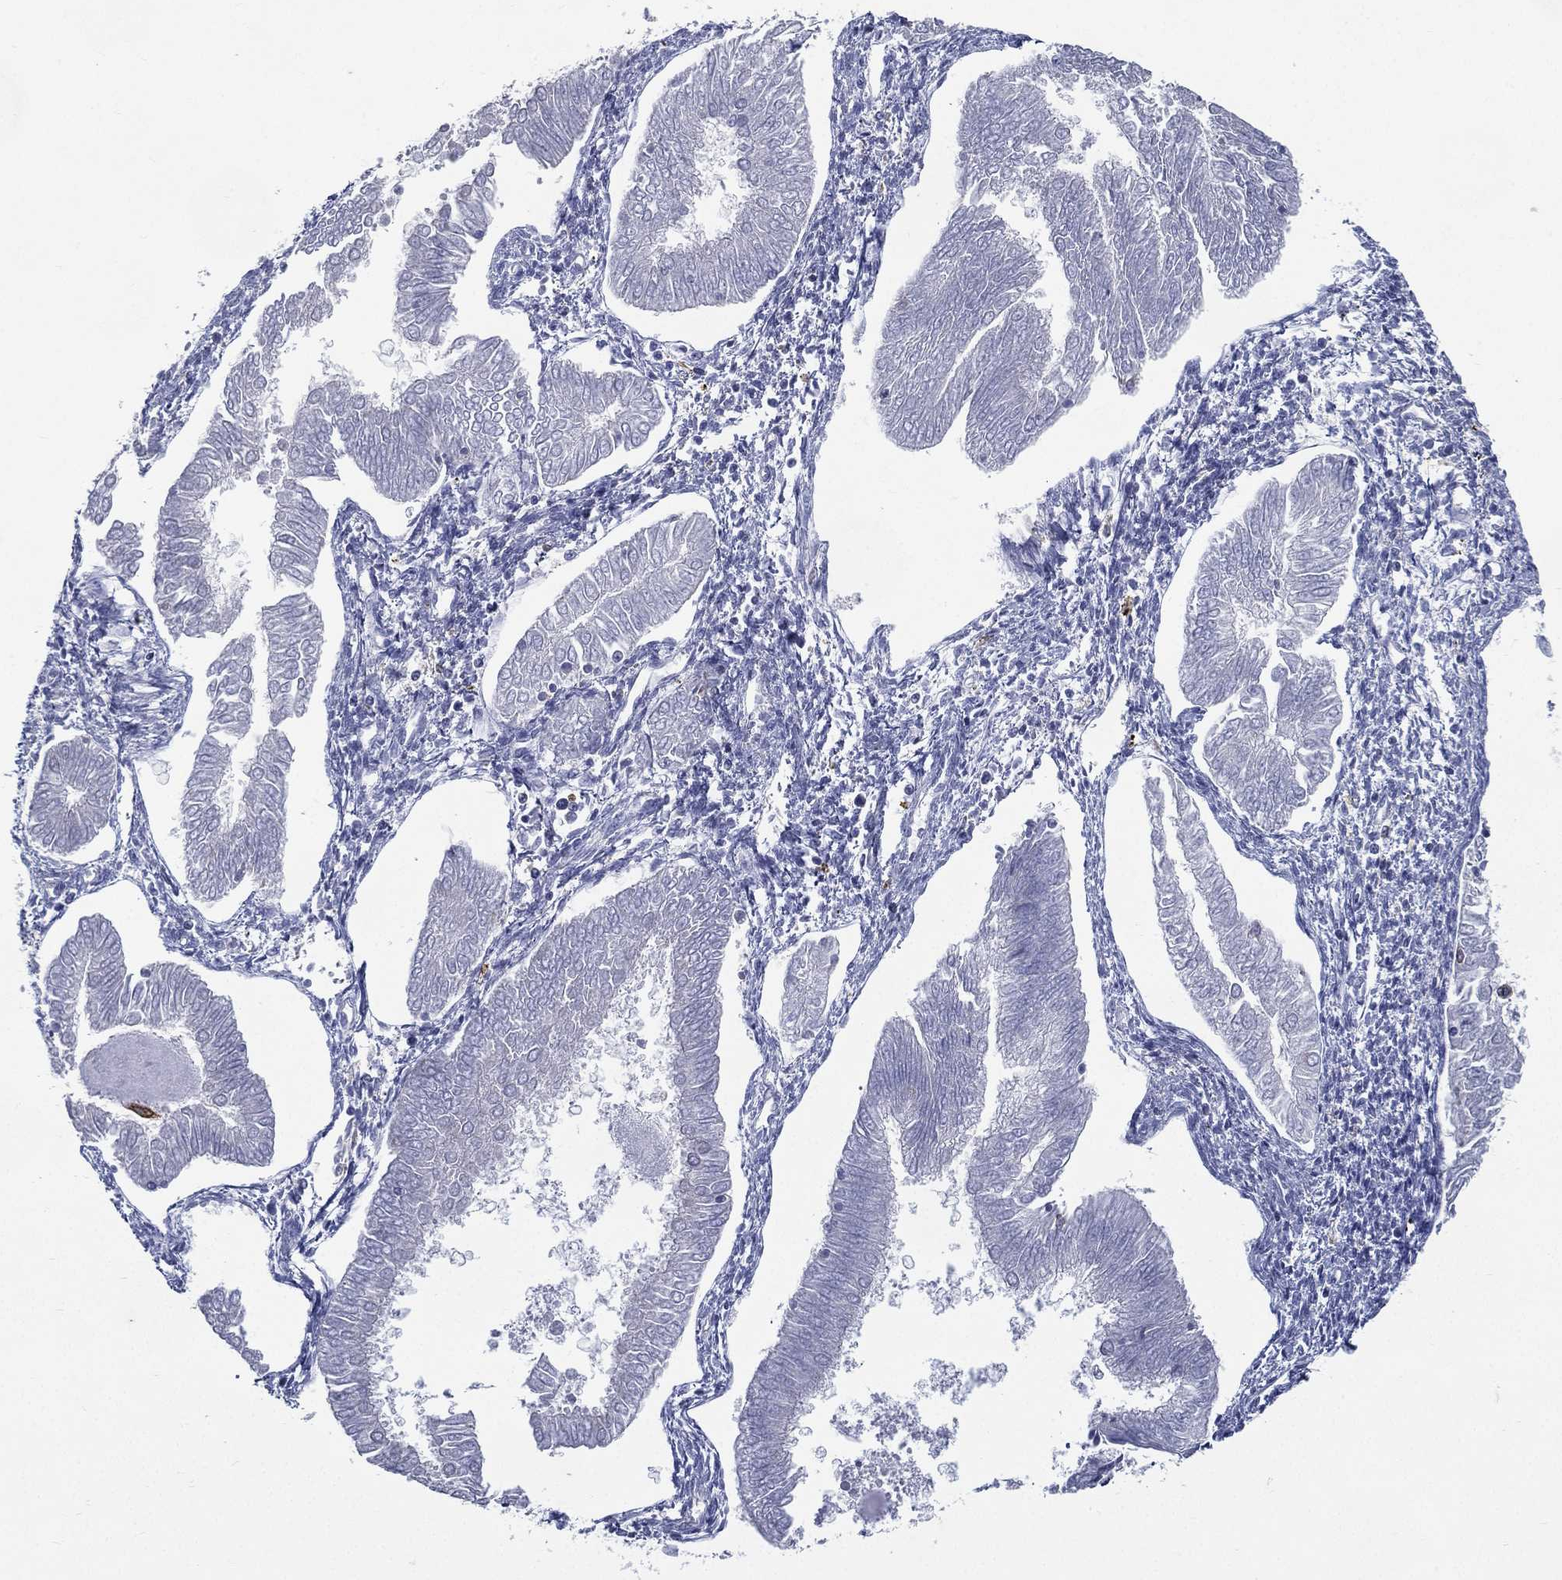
{"staining": {"intensity": "negative", "quantity": "none", "location": "none"}, "tissue": "endometrial cancer", "cell_type": "Tumor cells", "image_type": "cancer", "snomed": [{"axis": "morphology", "description": "Adenocarcinoma, NOS"}, {"axis": "topography", "description": "Endometrium"}], "caption": "Tumor cells show no significant protein positivity in endometrial adenocarcinoma. The staining was performed using DAB to visualize the protein expression in brown, while the nuclei were stained in blue with hematoxylin (Magnification: 20x).", "gene": "EVI2B", "patient": {"sex": "female", "age": 53}}